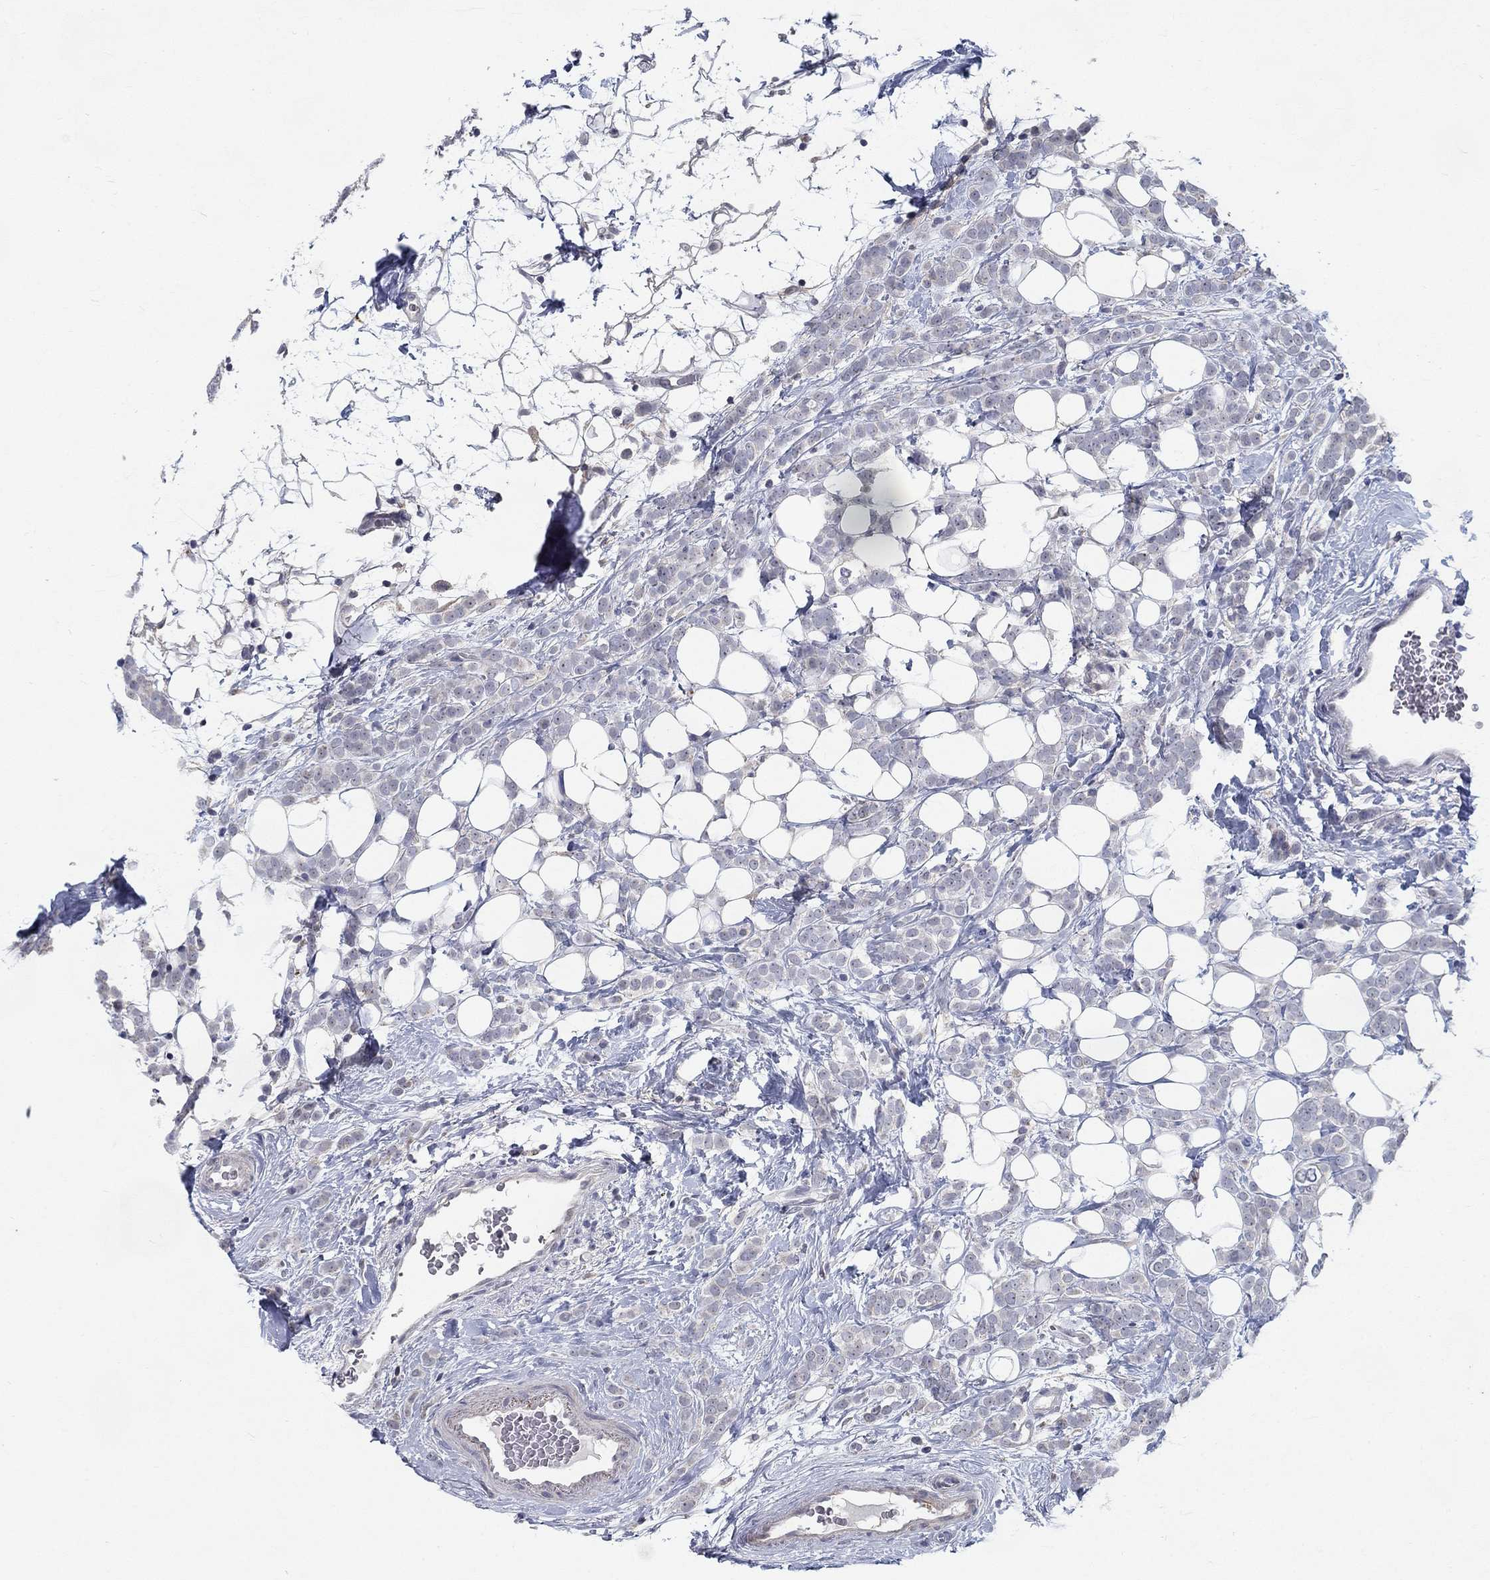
{"staining": {"intensity": "negative", "quantity": "none", "location": "none"}, "tissue": "breast cancer", "cell_type": "Tumor cells", "image_type": "cancer", "snomed": [{"axis": "morphology", "description": "Lobular carcinoma"}, {"axis": "topography", "description": "Breast"}], "caption": "A micrograph of human breast lobular carcinoma is negative for staining in tumor cells.", "gene": "MTSS2", "patient": {"sex": "female", "age": 49}}